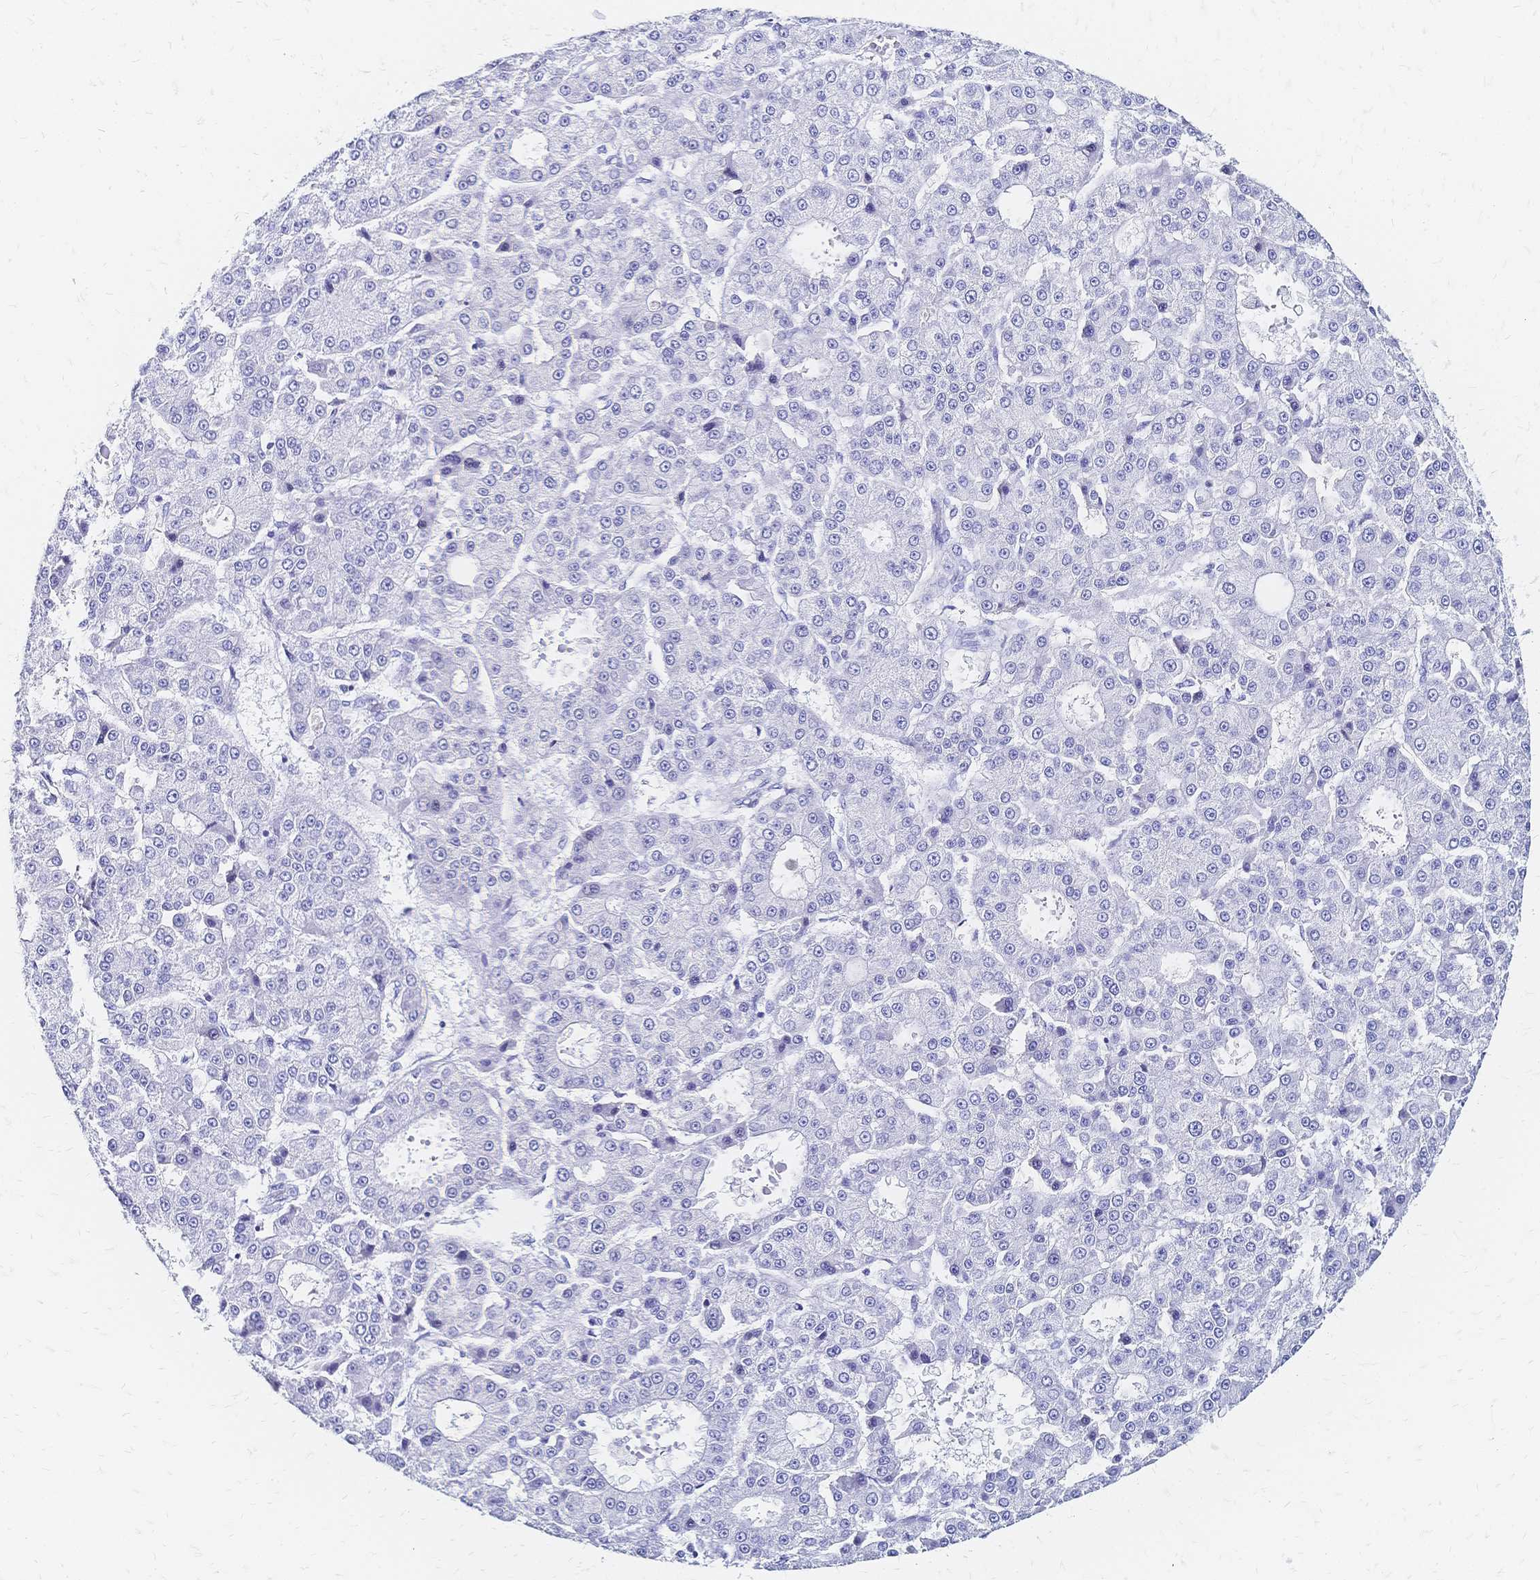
{"staining": {"intensity": "negative", "quantity": "none", "location": "none"}, "tissue": "liver cancer", "cell_type": "Tumor cells", "image_type": "cancer", "snomed": [{"axis": "morphology", "description": "Carcinoma, Hepatocellular, NOS"}, {"axis": "topography", "description": "Liver"}], "caption": "Micrograph shows no protein staining in tumor cells of hepatocellular carcinoma (liver) tissue.", "gene": "SLC5A1", "patient": {"sex": "male", "age": 70}}